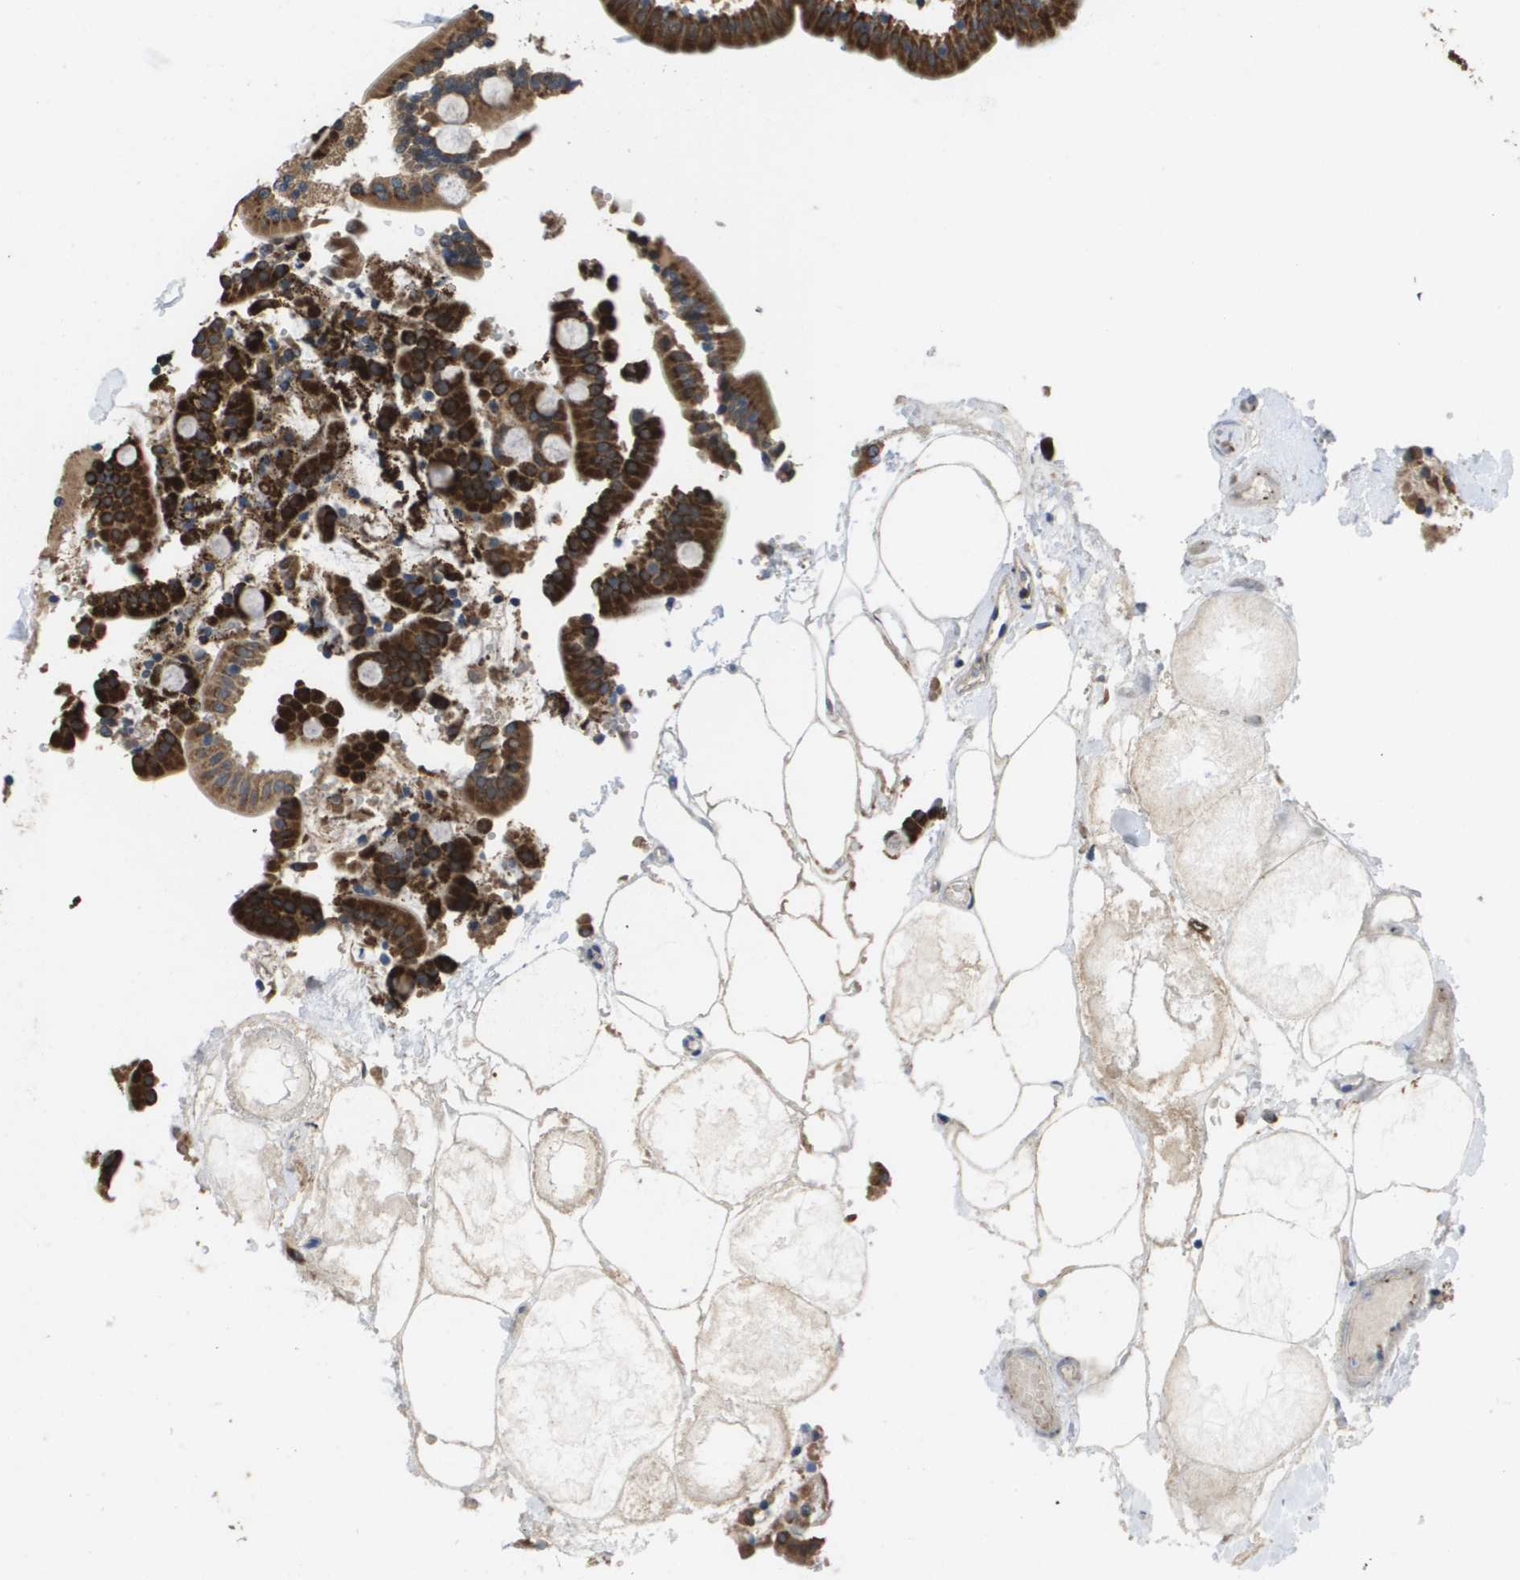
{"staining": {"intensity": "strong", "quantity": ">75%", "location": "cytoplasmic/membranous"}, "tissue": "duodenum", "cell_type": "Glandular cells", "image_type": "normal", "snomed": [{"axis": "morphology", "description": "Normal tissue, NOS"}, {"axis": "topography", "description": "Duodenum"}], "caption": "Strong cytoplasmic/membranous staining for a protein is present in approximately >75% of glandular cells of unremarkable duodenum using immunohistochemistry.", "gene": "PCK1", "patient": {"sex": "male", "age": 54}}